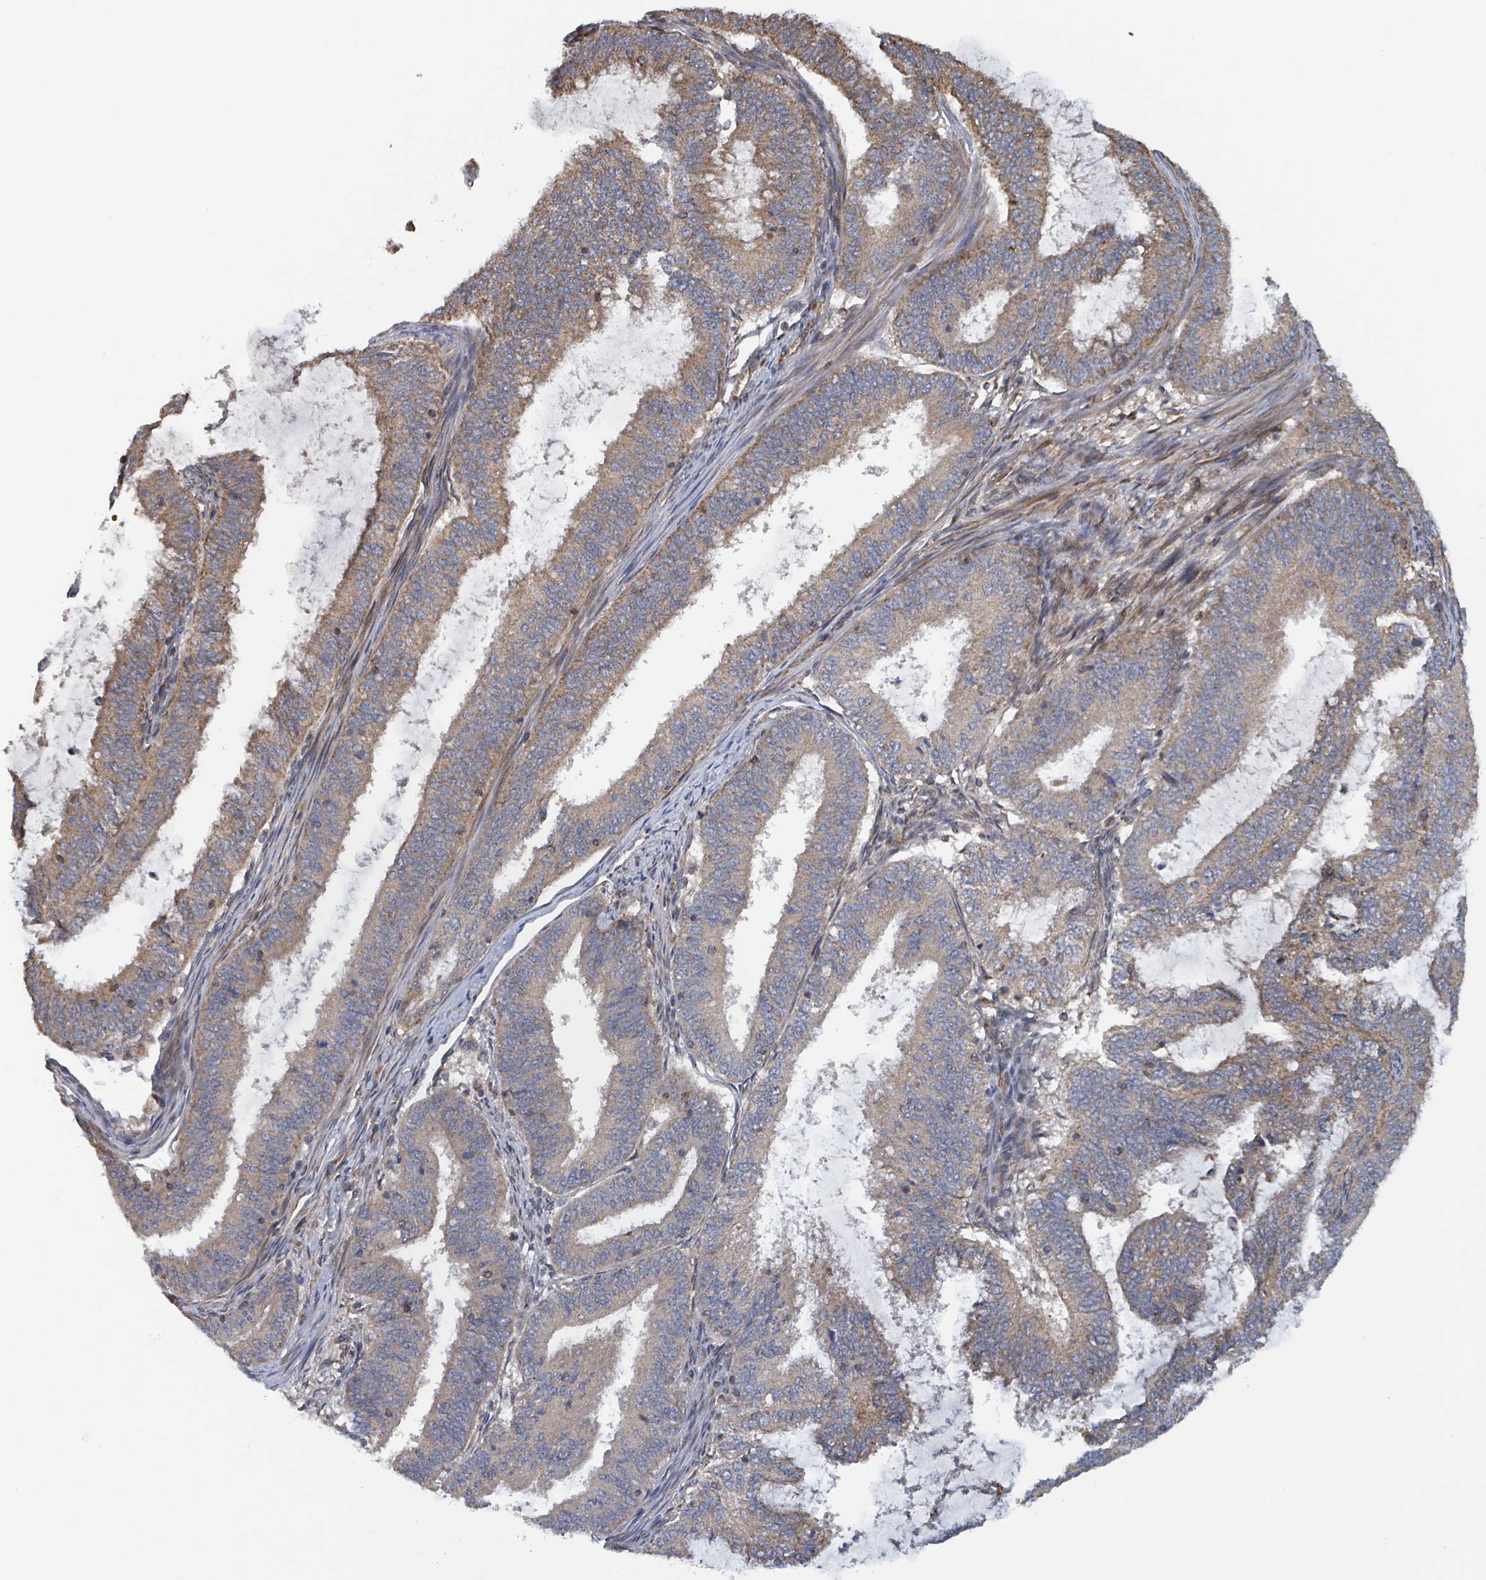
{"staining": {"intensity": "moderate", "quantity": ">75%", "location": "cytoplasmic/membranous"}, "tissue": "endometrial cancer", "cell_type": "Tumor cells", "image_type": "cancer", "snomed": [{"axis": "morphology", "description": "Adenocarcinoma, NOS"}, {"axis": "topography", "description": "Endometrium"}], "caption": "This micrograph reveals endometrial adenocarcinoma stained with immunohistochemistry to label a protein in brown. The cytoplasmic/membranous of tumor cells show moderate positivity for the protein. Nuclei are counter-stained blue.", "gene": "HIVEP1", "patient": {"sex": "female", "age": 51}}